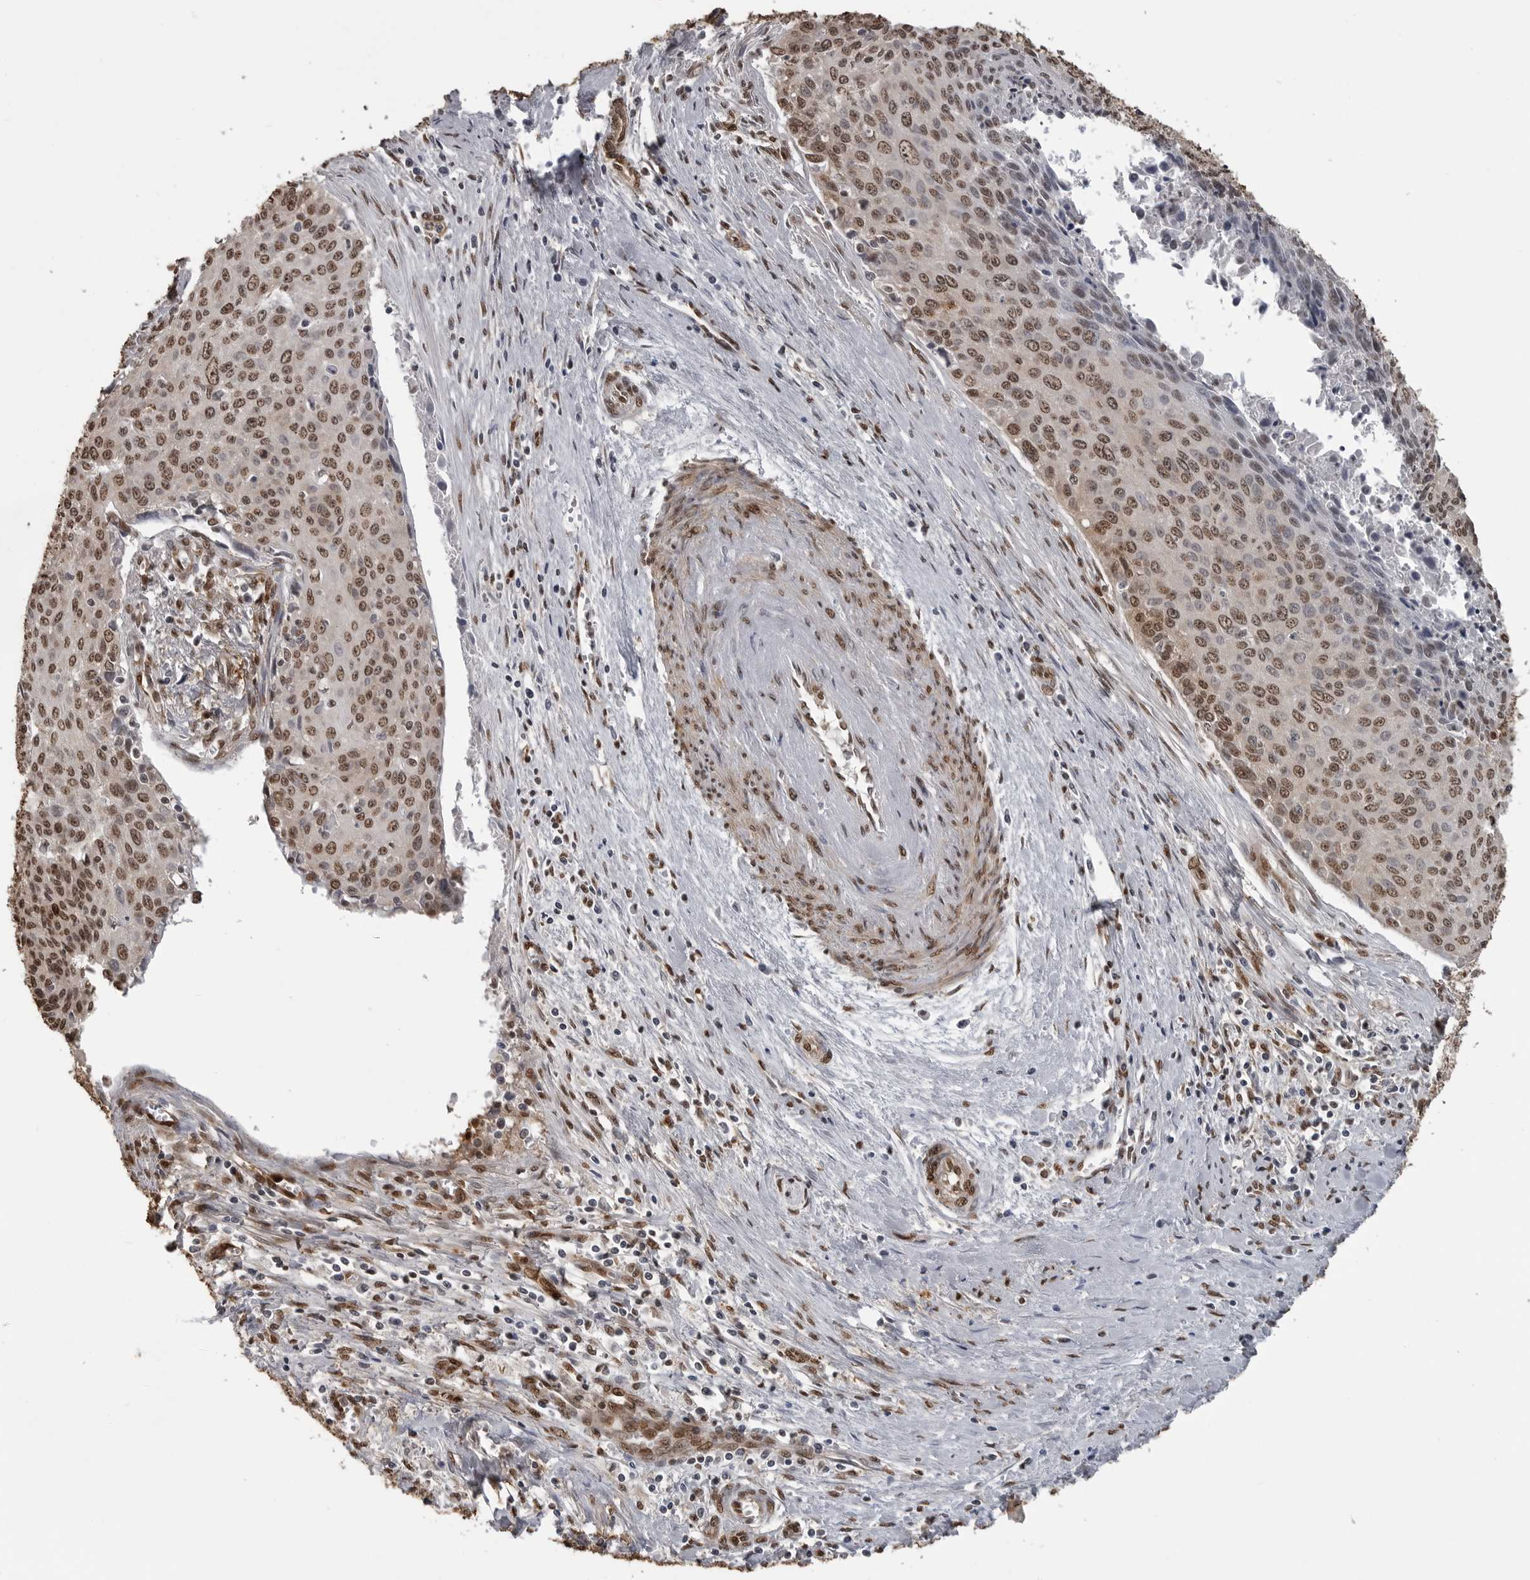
{"staining": {"intensity": "moderate", "quantity": ">75%", "location": "nuclear"}, "tissue": "cervical cancer", "cell_type": "Tumor cells", "image_type": "cancer", "snomed": [{"axis": "morphology", "description": "Squamous cell carcinoma, NOS"}, {"axis": "topography", "description": "Cervix"}], "caption": "Immunohistochemistry (IHC) histopathology image of neoplastic tissue: cervical cancer (squamous cell carcinoma) stained using IHC demonstrates medium levels of moderate protein expression localized specifically in the nuclear of tumor cells, appearing as a nuclear brown color.", "gene": "SMAD2", "patient": {"sex": "female", "age": 55}}